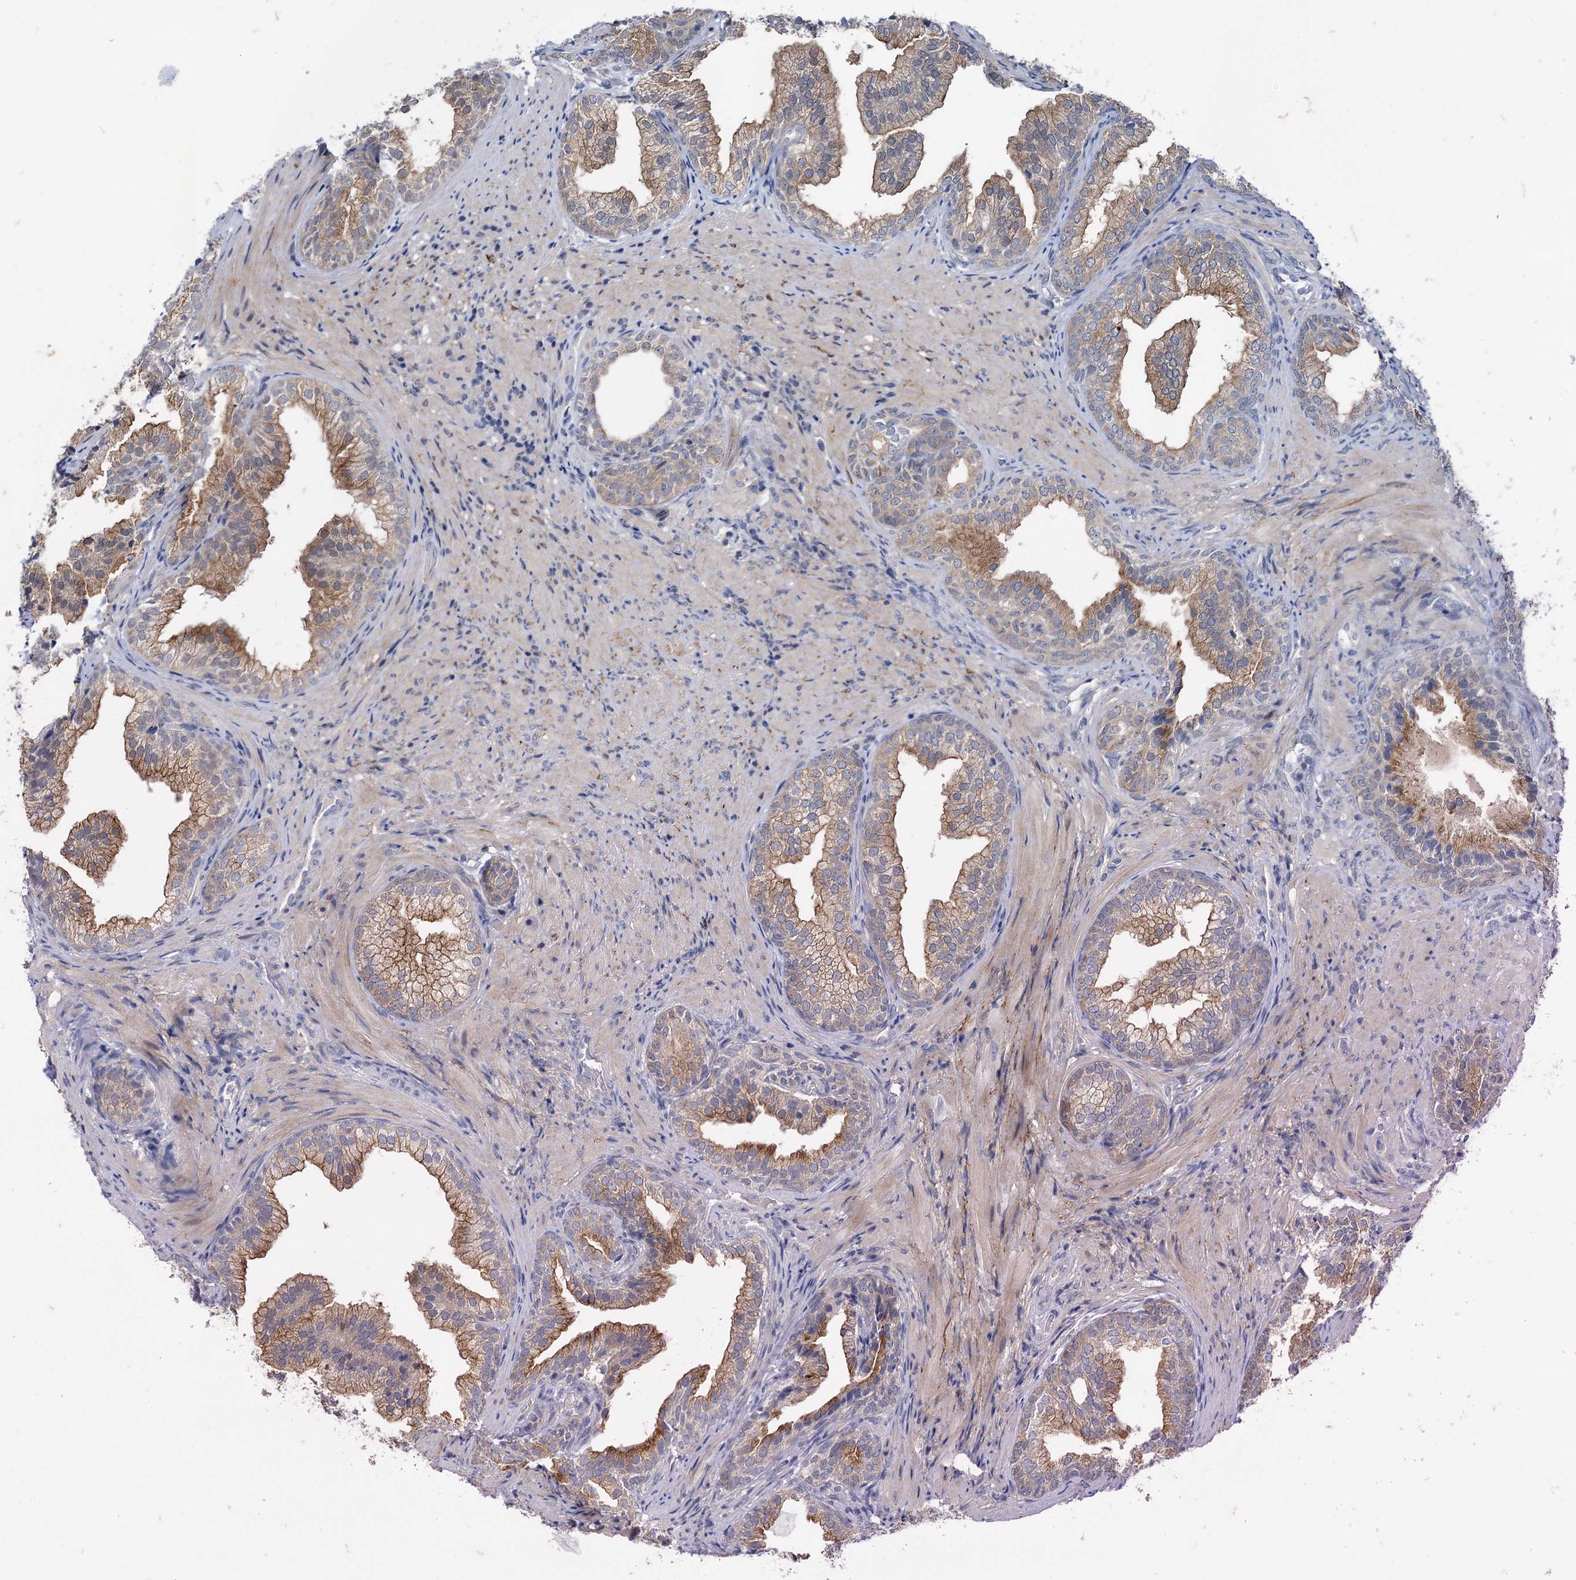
{"staining": {"intensity": "moderate", "quantity": ">75%", "location": "cytoplasmic/membranous"}, "tissue": "prostate", "cell_type": "Glandular cells", "image_type": "normal", "snomed": [{"axis": "morphology", "description": "Normal tissue, NOS"}, {"axis": "topography", "description": "Prostate"}], "caption": "This micrograph displays IHC staining of unremarkable prostate, with medium moderate cytoplasmic/membranous staining in about >75% of glandular cells.", "gene": "MID1IP1", "patient": {"sex": "male", "age": 76}}